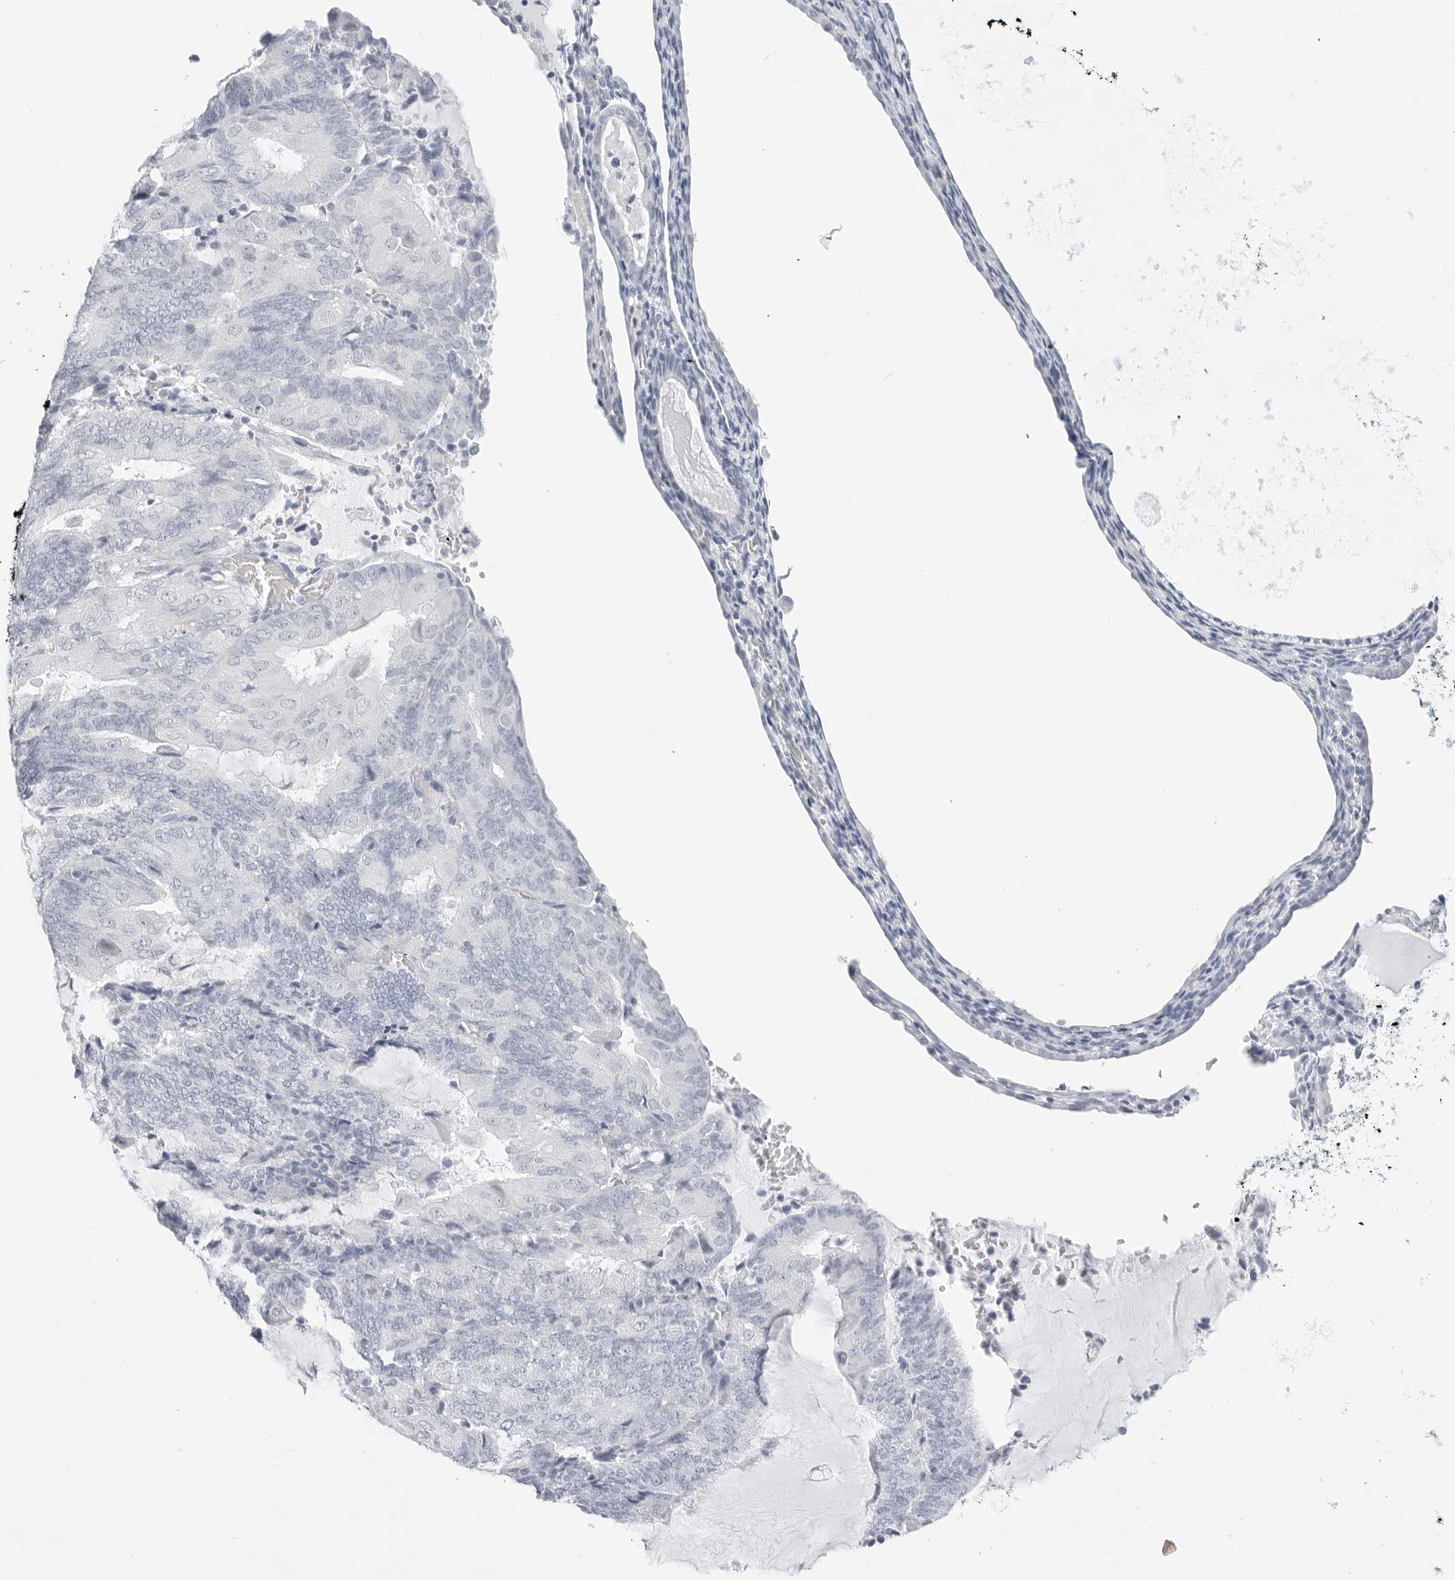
{"staining": {"intensity": "negative", "quantity": "none", "location": "none"}, "tissue": "endometrial cancer", "cell_type": "Tumor cells", "image_type": "cancer", "snomed": [{"axis": "morphology", "description": "Adenocarcinoma, NOS"}, {"axis": "topography", "description": "Endometrium"}], "caption": "High magnification brightfield microscopy of adenocarcinoma (endometrial) stained with DAB (brown) and counterstained with hematoxylin (blue): tumor cells show no significant staining. (DAB IHC, high magnification).", "gene": "HMGCS2", "patient": {"sex": "female", "age": 81}}